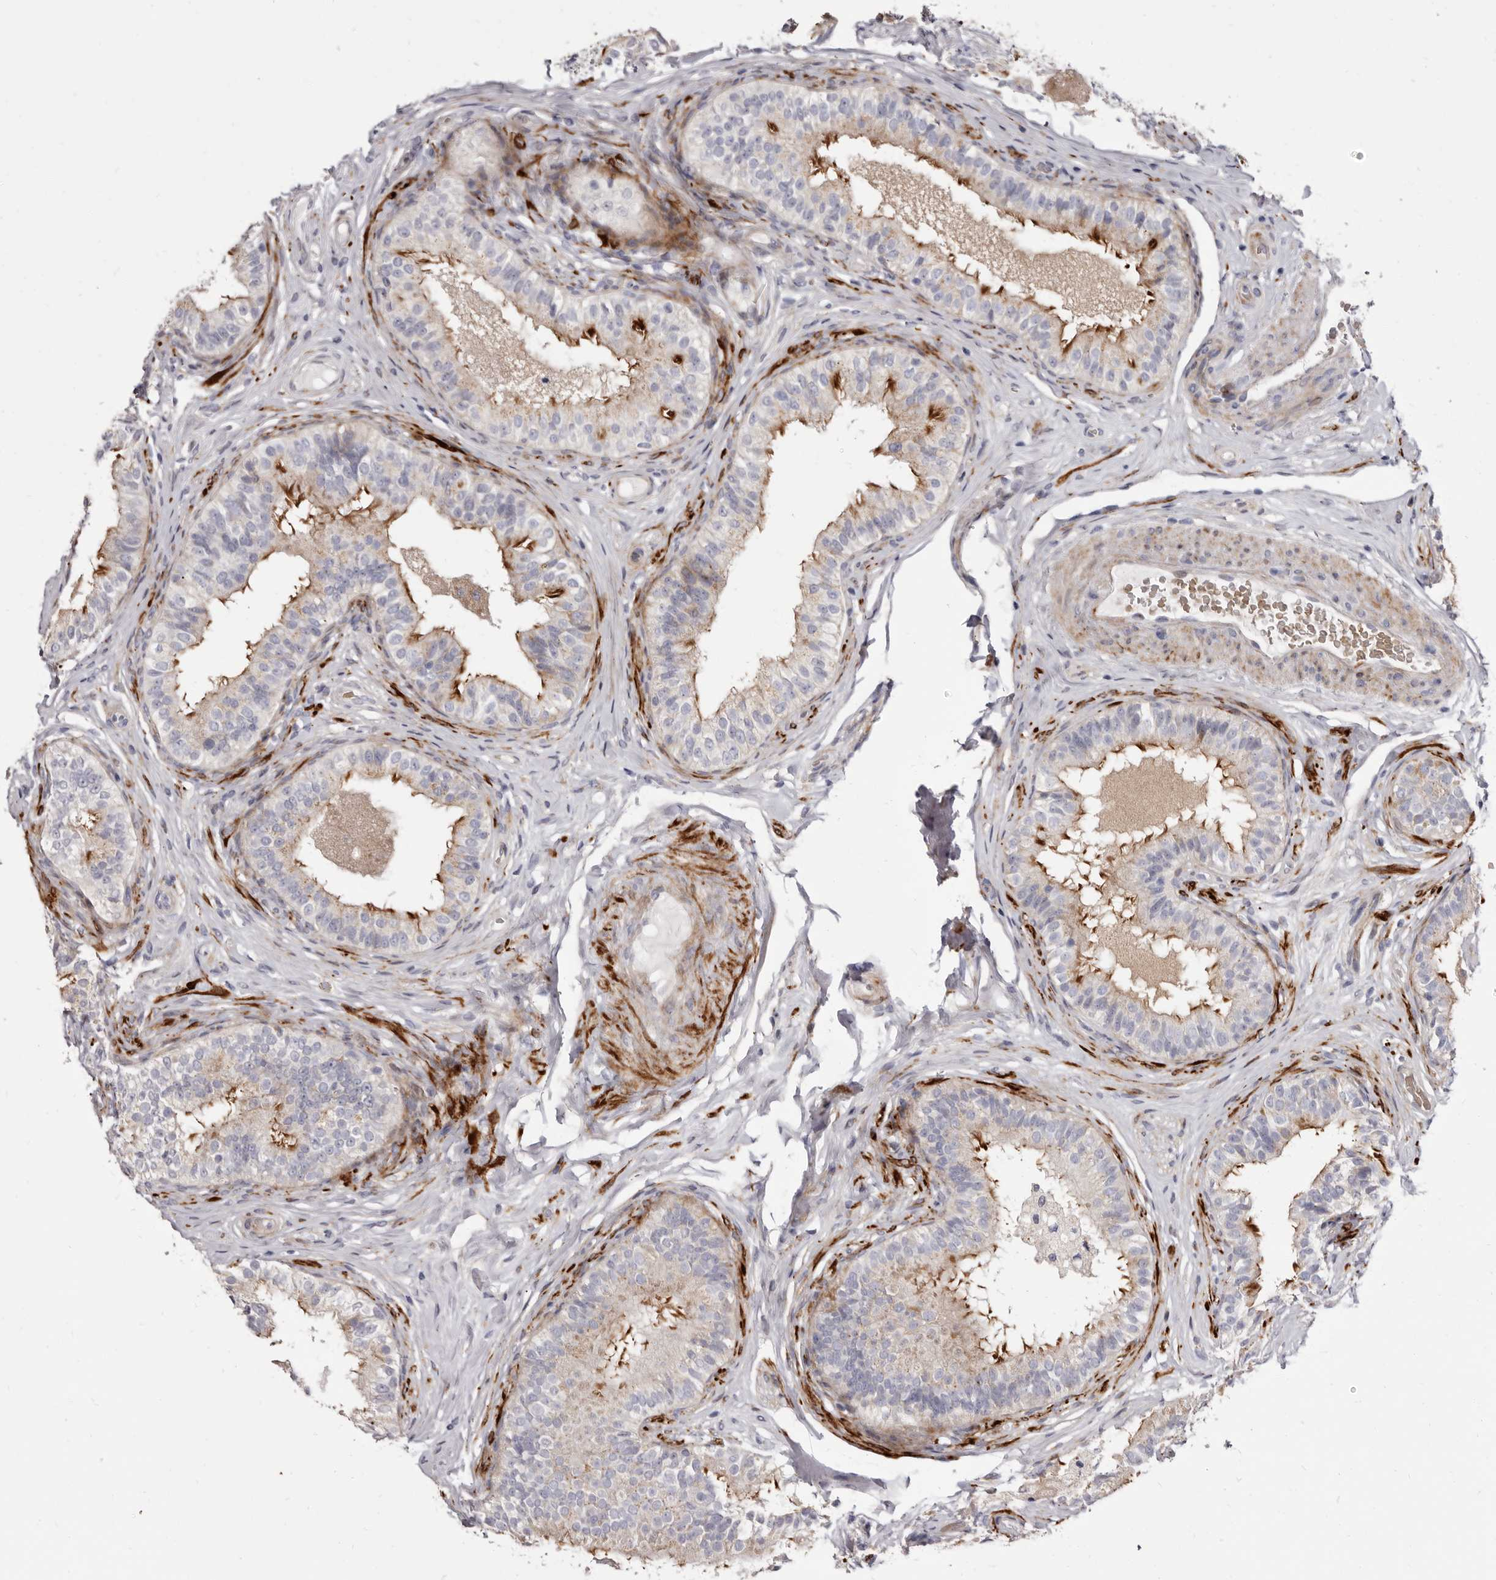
{"staining": {"intensity": "moderate", "quantity": "<25%", "location": "cytoplasmic/membranous"}, "tissue": "epididymis", "cell_type": "Glandular cells", "image_type": "normal", "snomed": [{"axis": "morphology", "description": "Normal tissue, NOS"}, {"axis": "topography", "description": "Epididymis"}], "caption": "IHC (DAB) staining of benign epididymis reveals moderate cytoplasmic/membranous protein staining in approximately <25% of glandular cells.", "gene": "AIDA", "patient": {"sex": "male", "age": 49}}